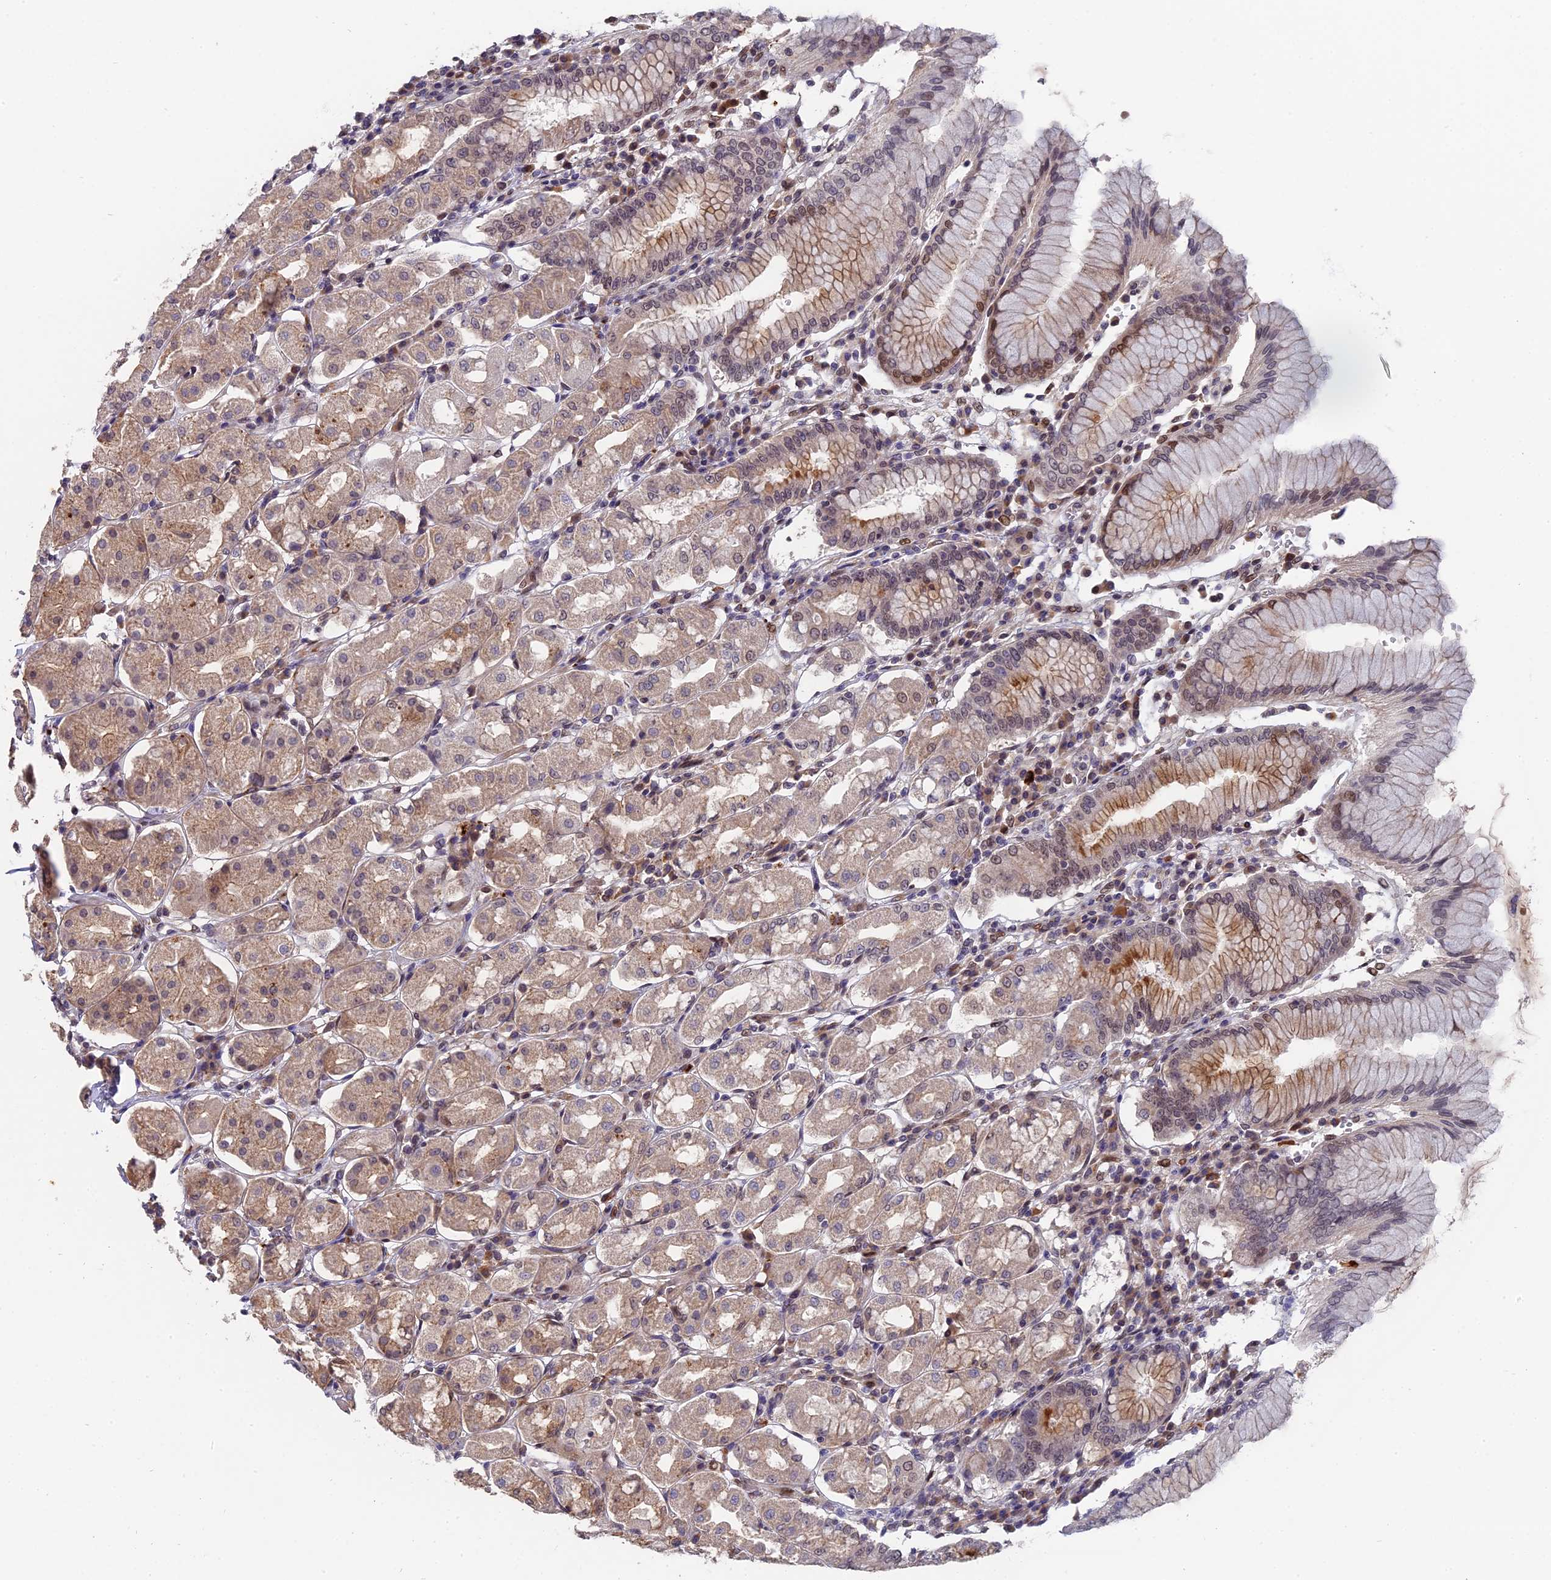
{"staining": {"intensity": "moderate", "quantity": "<25%", "location": "cytoplasmic/membranous,nuclear"}, "tissue": "stomach", "cell_type": "Glandular cells", "image_type": "normal", "snomed": [{"axis": "morphology", "description": "Normal tissue, NOS"}, {"axis": "topography", "description": "Stomach"}, {"axis": "topography", "description": "Stomach, lower"}], "caption": "A brown stain highlights moderate cytoplasmic/membranous,nuclear expression of a protein in glandular cells of normal human stomach.", "gene": "PYGO1", "patient": {"sex": "female", "age": 56}}